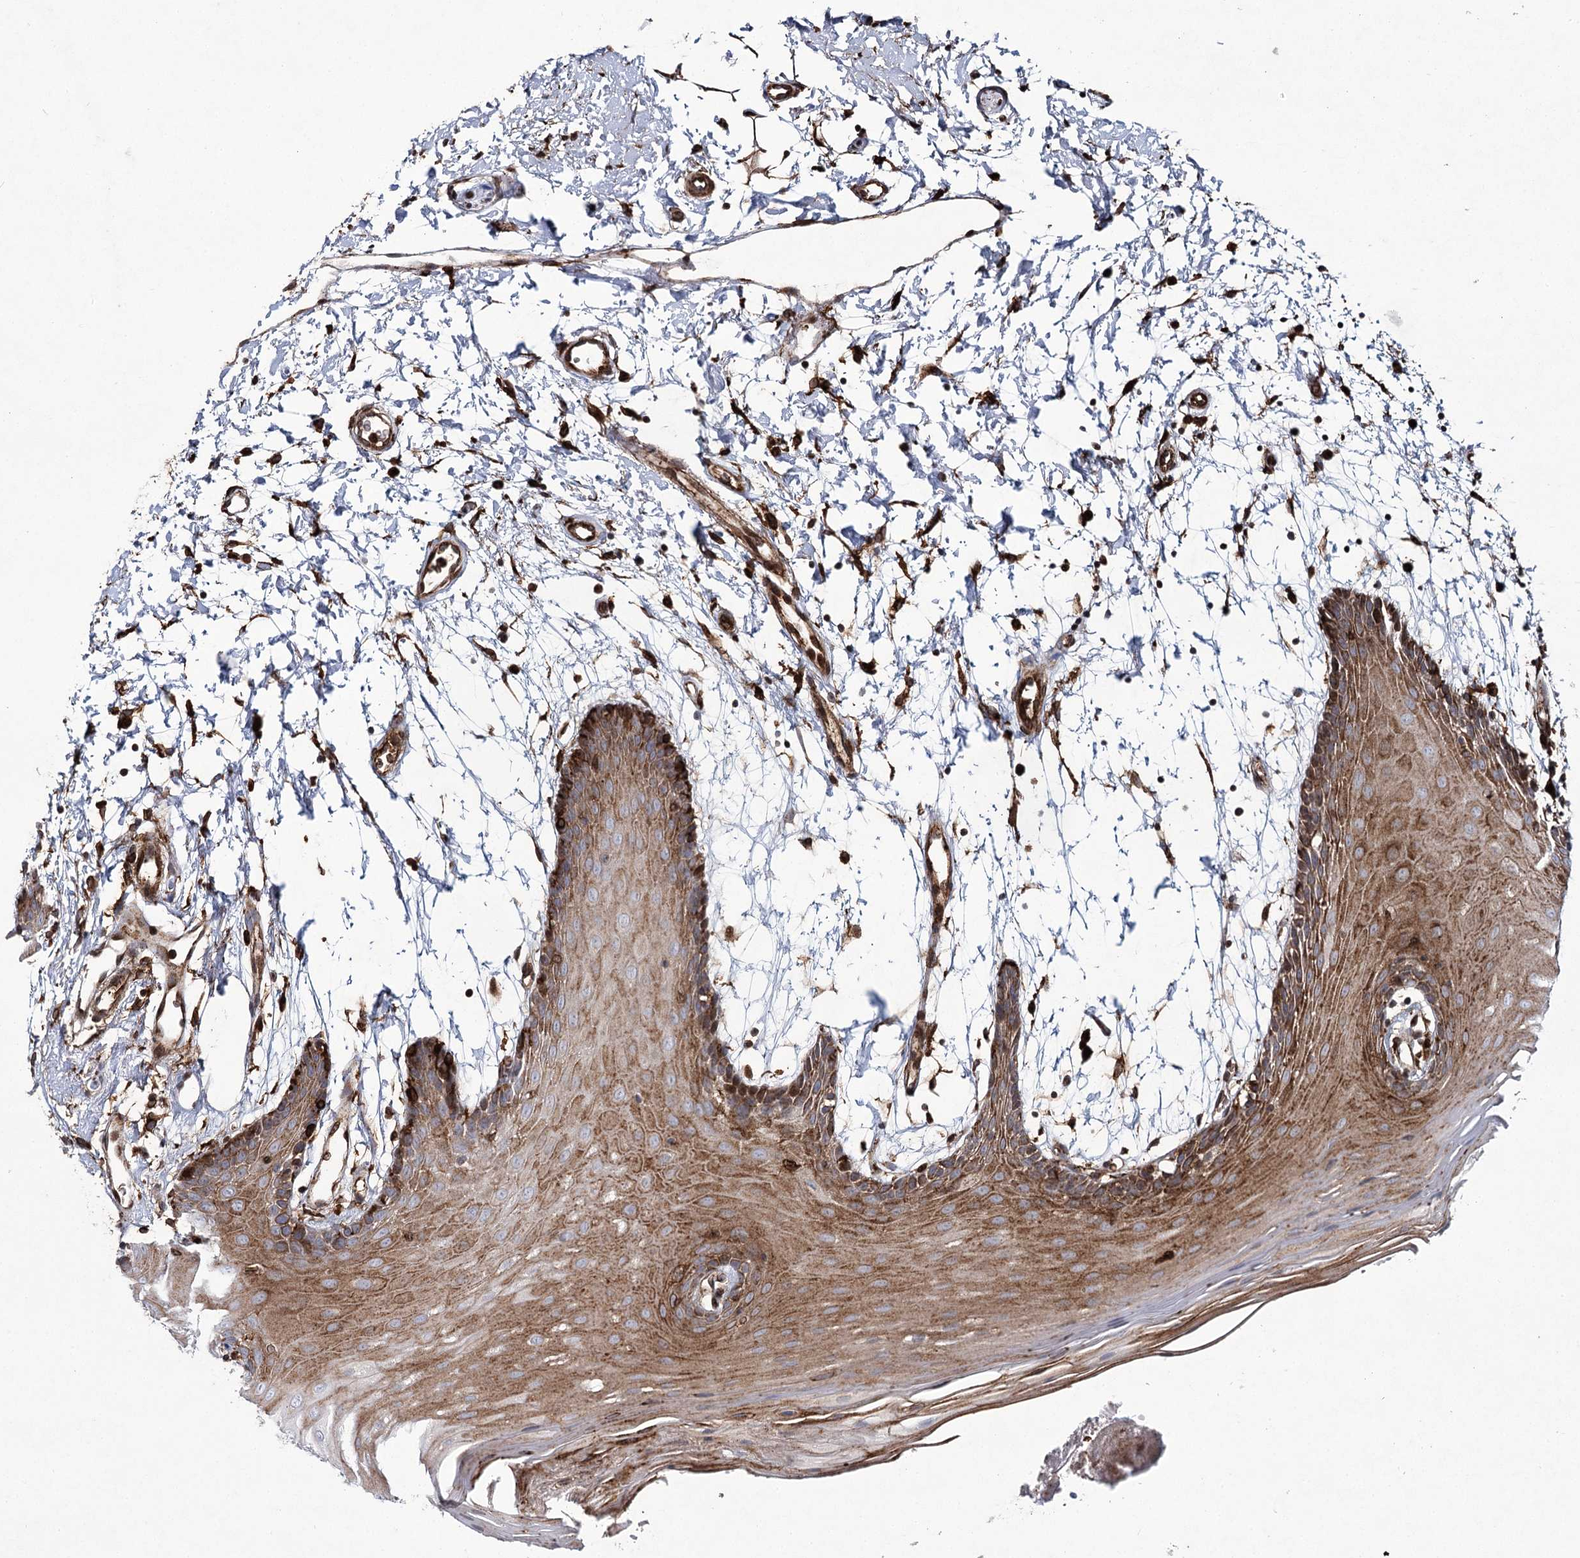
{"staining": {"intensity": "moderate", "quantity": "25%-75%", "location": "cytoplasmic/membranous"}, "tissue": "oral mucosa", "cell_type": "Squamous epithelial cells", "image_type": "normal", "snomed": [{"axis": "morphology", "description": "Normal tissue, NOS"}, {"axis": "topography", "description": "Skeletal muscle"}, {"axis": "topography", "description": "Oral tissue"}, {"axis": "topography", "description": "Salivary gland"}, {"axis": "topography", "description": "Peripheral nerve tissue"}], "caption": "This micrograph displays immunohistochemistry (IHC) staining of normal human oral mucosa, with medium moderate cytoplasmic/membranous expression in about 25%-75% of squamous epithelial cells.", "gene": "DCUN1D4", "patient": {"sex": "male", "age": 54}}